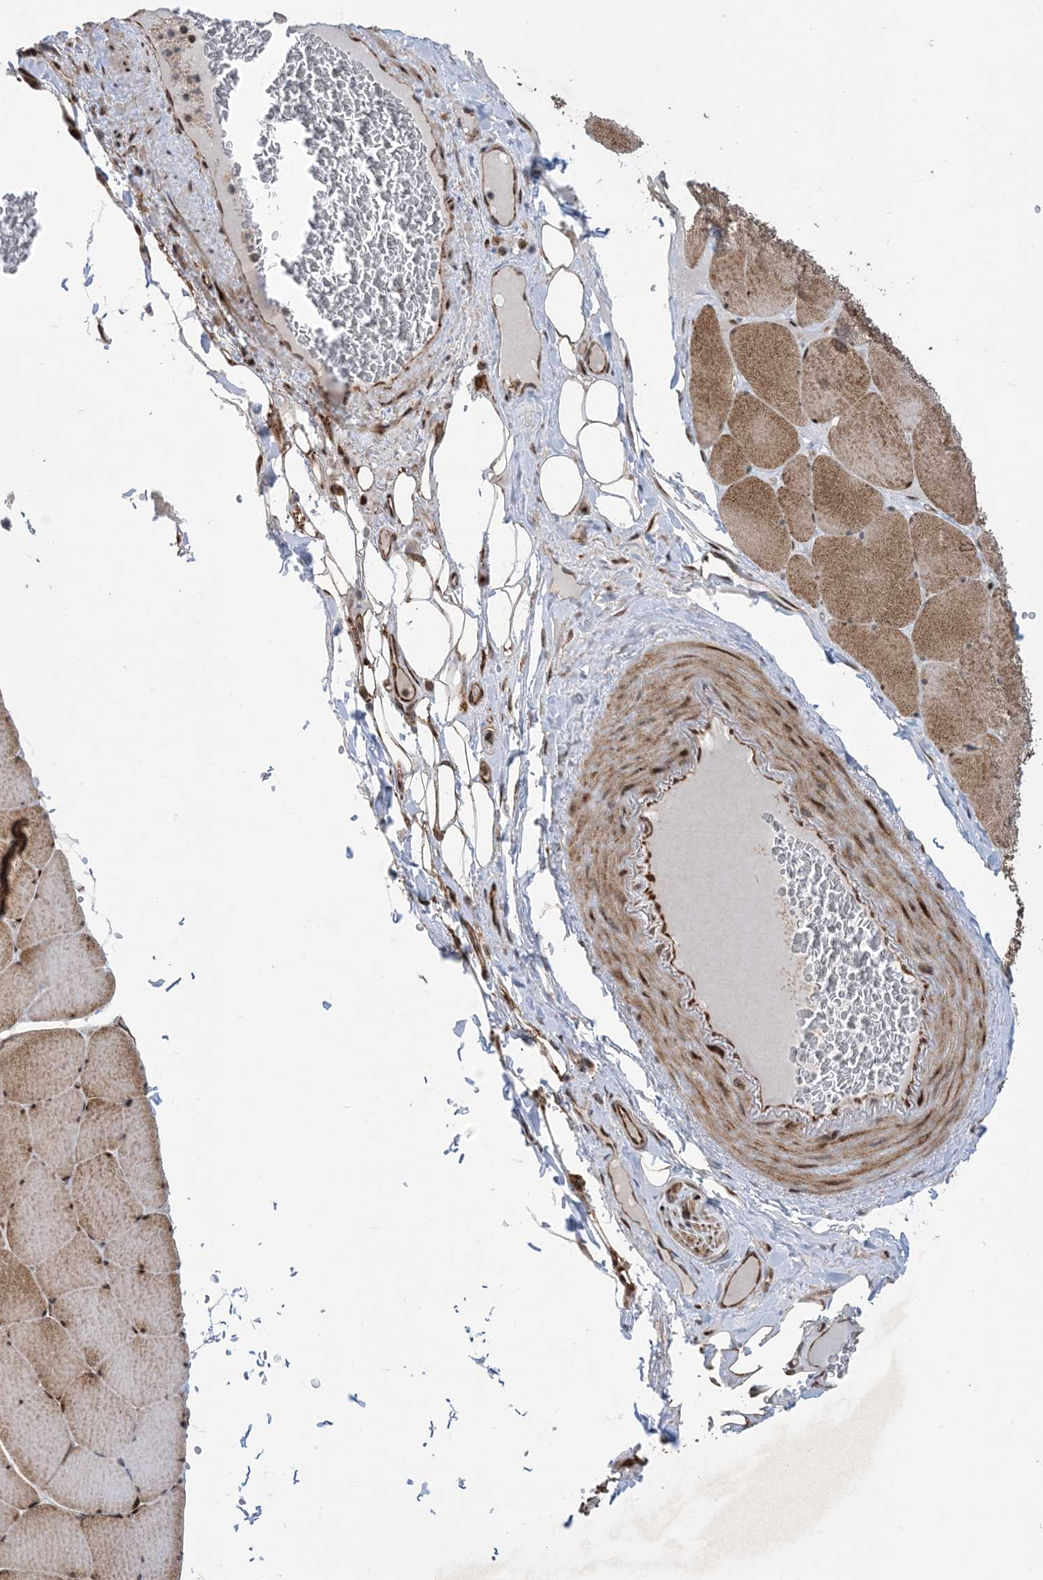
{"staining": {"intensity": "moderate", "quantity": ">75%", "location": "cytoplasmic/membranous,nuclear"}, "tissue": "skeletal muscle", "cell_type": "Myocytes", "image_type": "normal", "snomed": [{"axis": "morphology", "description": "Normal tissue, NOS"}, {"axis": "topography", "description": "Skeletal muscle"}, {"axis": "topography", "description": "Head-Neck"}], "caption": "High-power microscopy captured an immunohistochemistry (IHC) histopathology image of unremarkable skeletal muscle, revealing moderate cytoplasmic/membranous,nuclear positivity in approximately >75% of myocytes. Nuclei are stained in blue.", "gene": "FAM9B", "patient": {"sex": "male", "age": 66}}